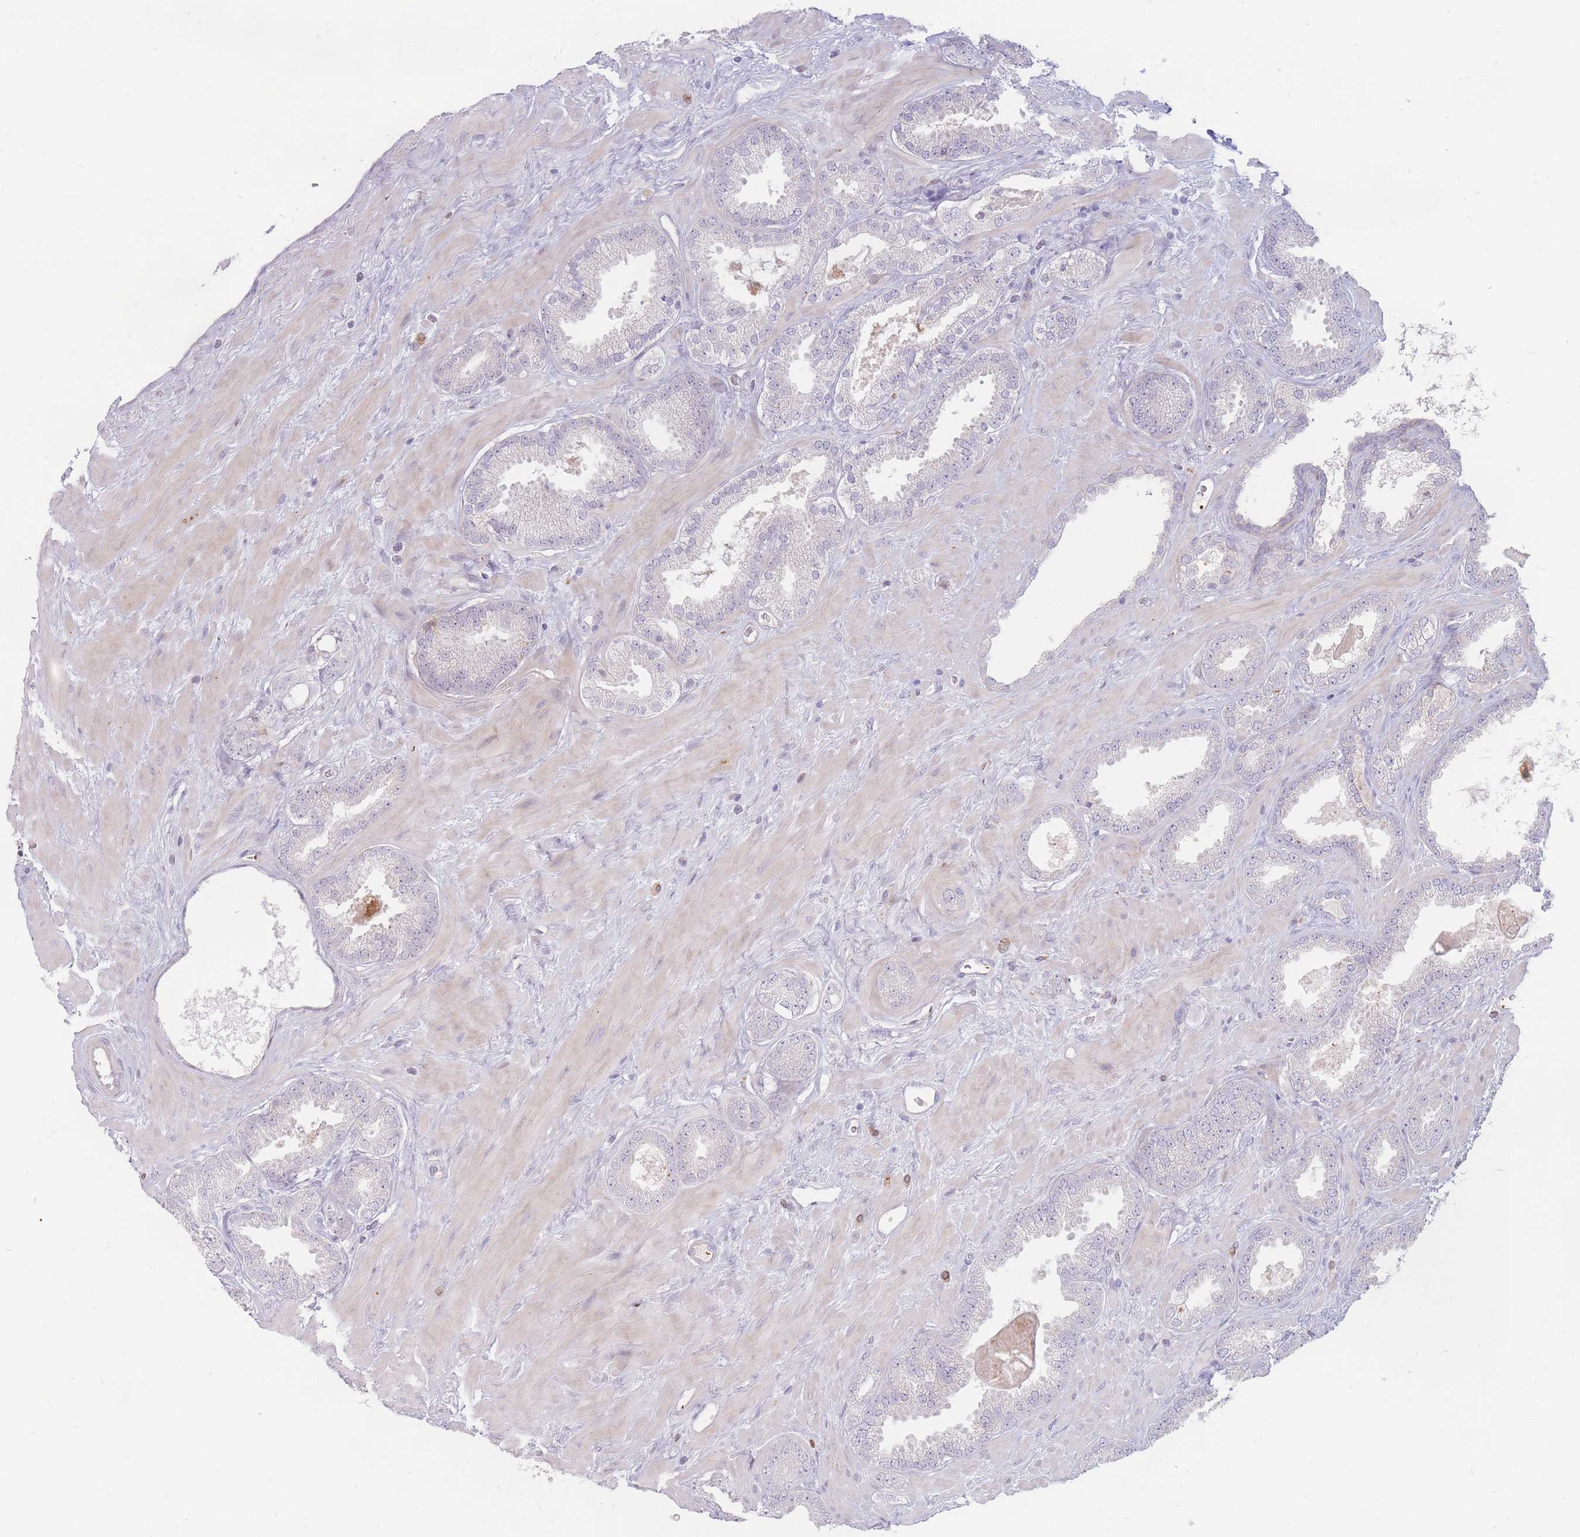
{"staining": {"intensity": "negative", "quantity": "none", "location": "none"}, "tissue": "prostate cancer", "cell_type": "Tumor cells", "image_type": "cancer", "snomed": [{"axis": "morphology", "description": "Adenocarcinoma, Low grade"}, {"axis": "topography", "description": "Prostate"}], "caption": "Tumor cells are negative for protein expression in human prostate cancer. (DAB (3,3'-diaminobenzidine) IHC, high magnification).", "gene": "PTGDR", "patient": {"sex": "male", "age": 62}}